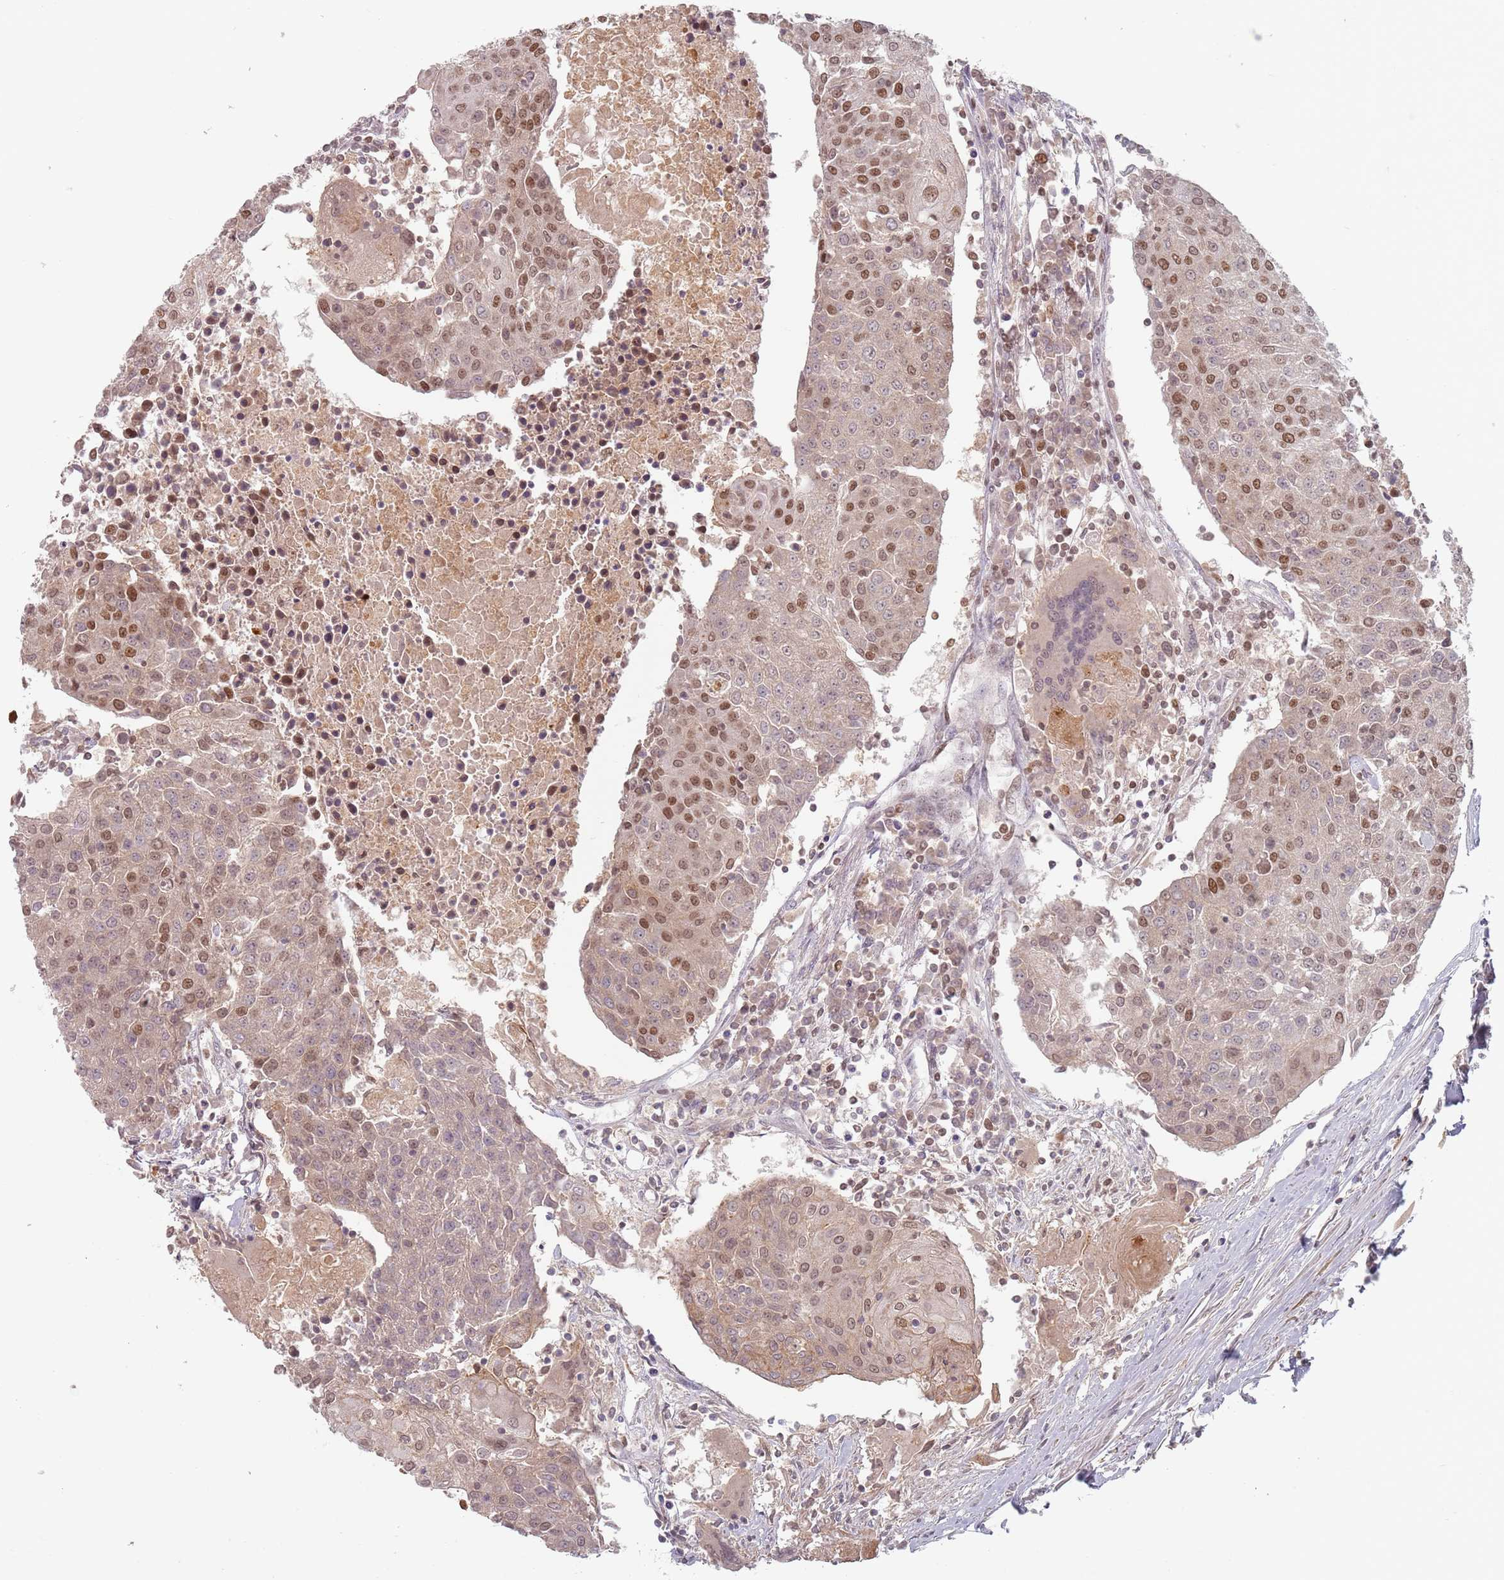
{"staining": {"intensity": "moderate", "quantity": "25%-75%", "location": "cytoplasmic/membranous,nuclear"}, "tissue": "urothelial cancer", "cell_type": "Tumor cells", "image_type": "cancer", "snomed": [{"axis": "morphology", "description": "Urothelial carcinoma, High grade"}, {"axis": "topography", "description": "Urinary bladder"}], "caption": "Protein expression analysis of human high-grade urothelial carcinoma reveals moderate cytoplasmic/membranous and nuclear expression in approximately 25%-75% of tumor cells. The staining is performed using DAB (3,3'-diaminobenzidine) brown chromogen to label protein expression. The nuclei are counter-stained blue using hematoxylin.", "gene": "NUP50", "patient": {"sex": "female", "age": 85}}